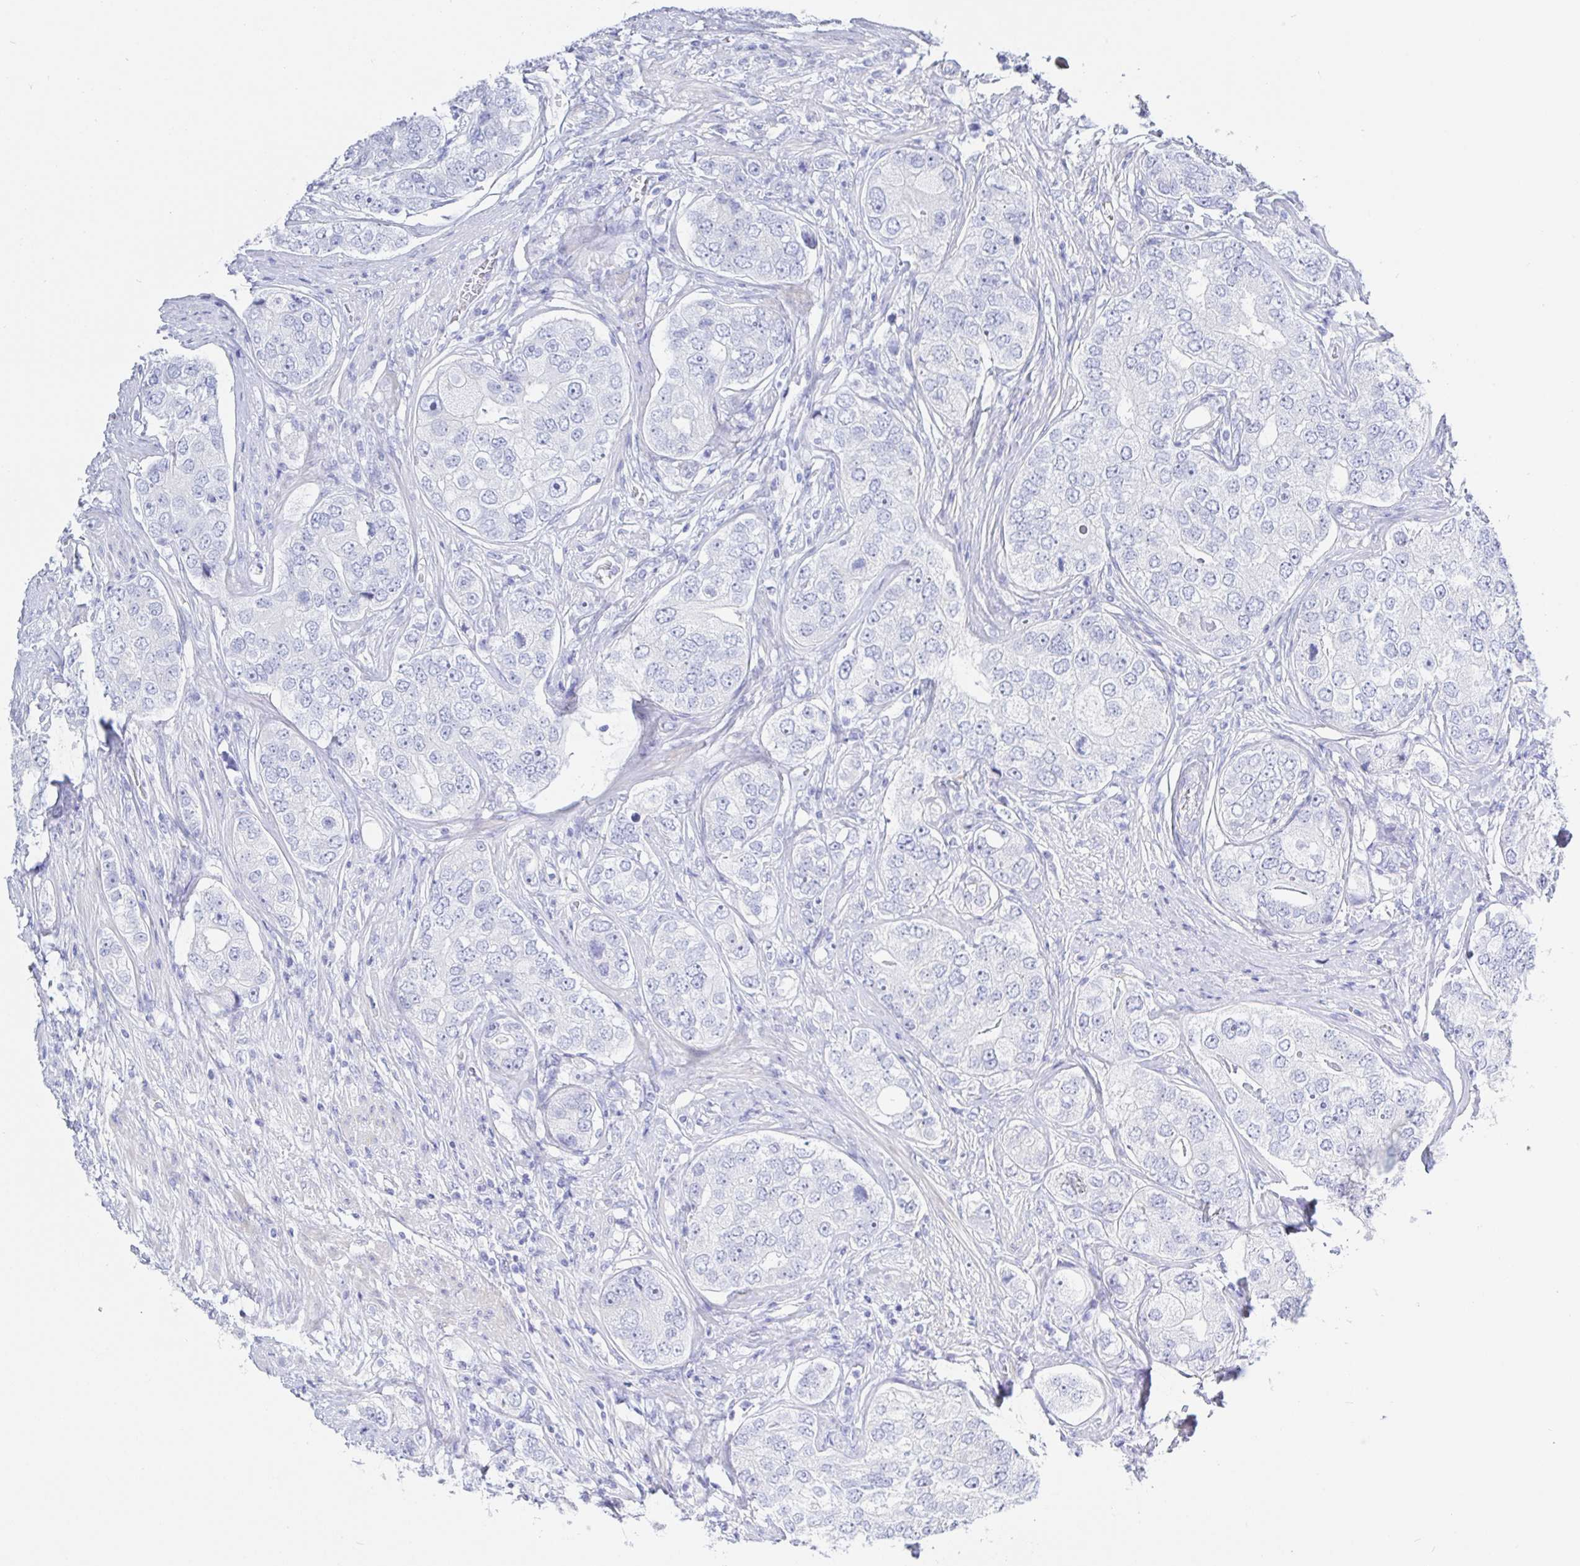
{"staining": {"intensity": "negative", "quantity": "none", "location": "none"}, "tissue": "prostate cancer", "cell_type": "Tumor cells", "image_type": "cancer", "snomed": [{"axis": "morphology", "description": "Adenocarcinoma, High grade"}, {"axis": "topography", "description": "Prostate"}], "caption": "The histopathology image displays no staining of tumor cells in prostate cancer (high-grade adenocarcinoma). (Immunohistochemistry (ihc), brightfield microscopy, high magnification).", "gene": "KCNH6", "patient": {"sex": "male", "age": 60}}